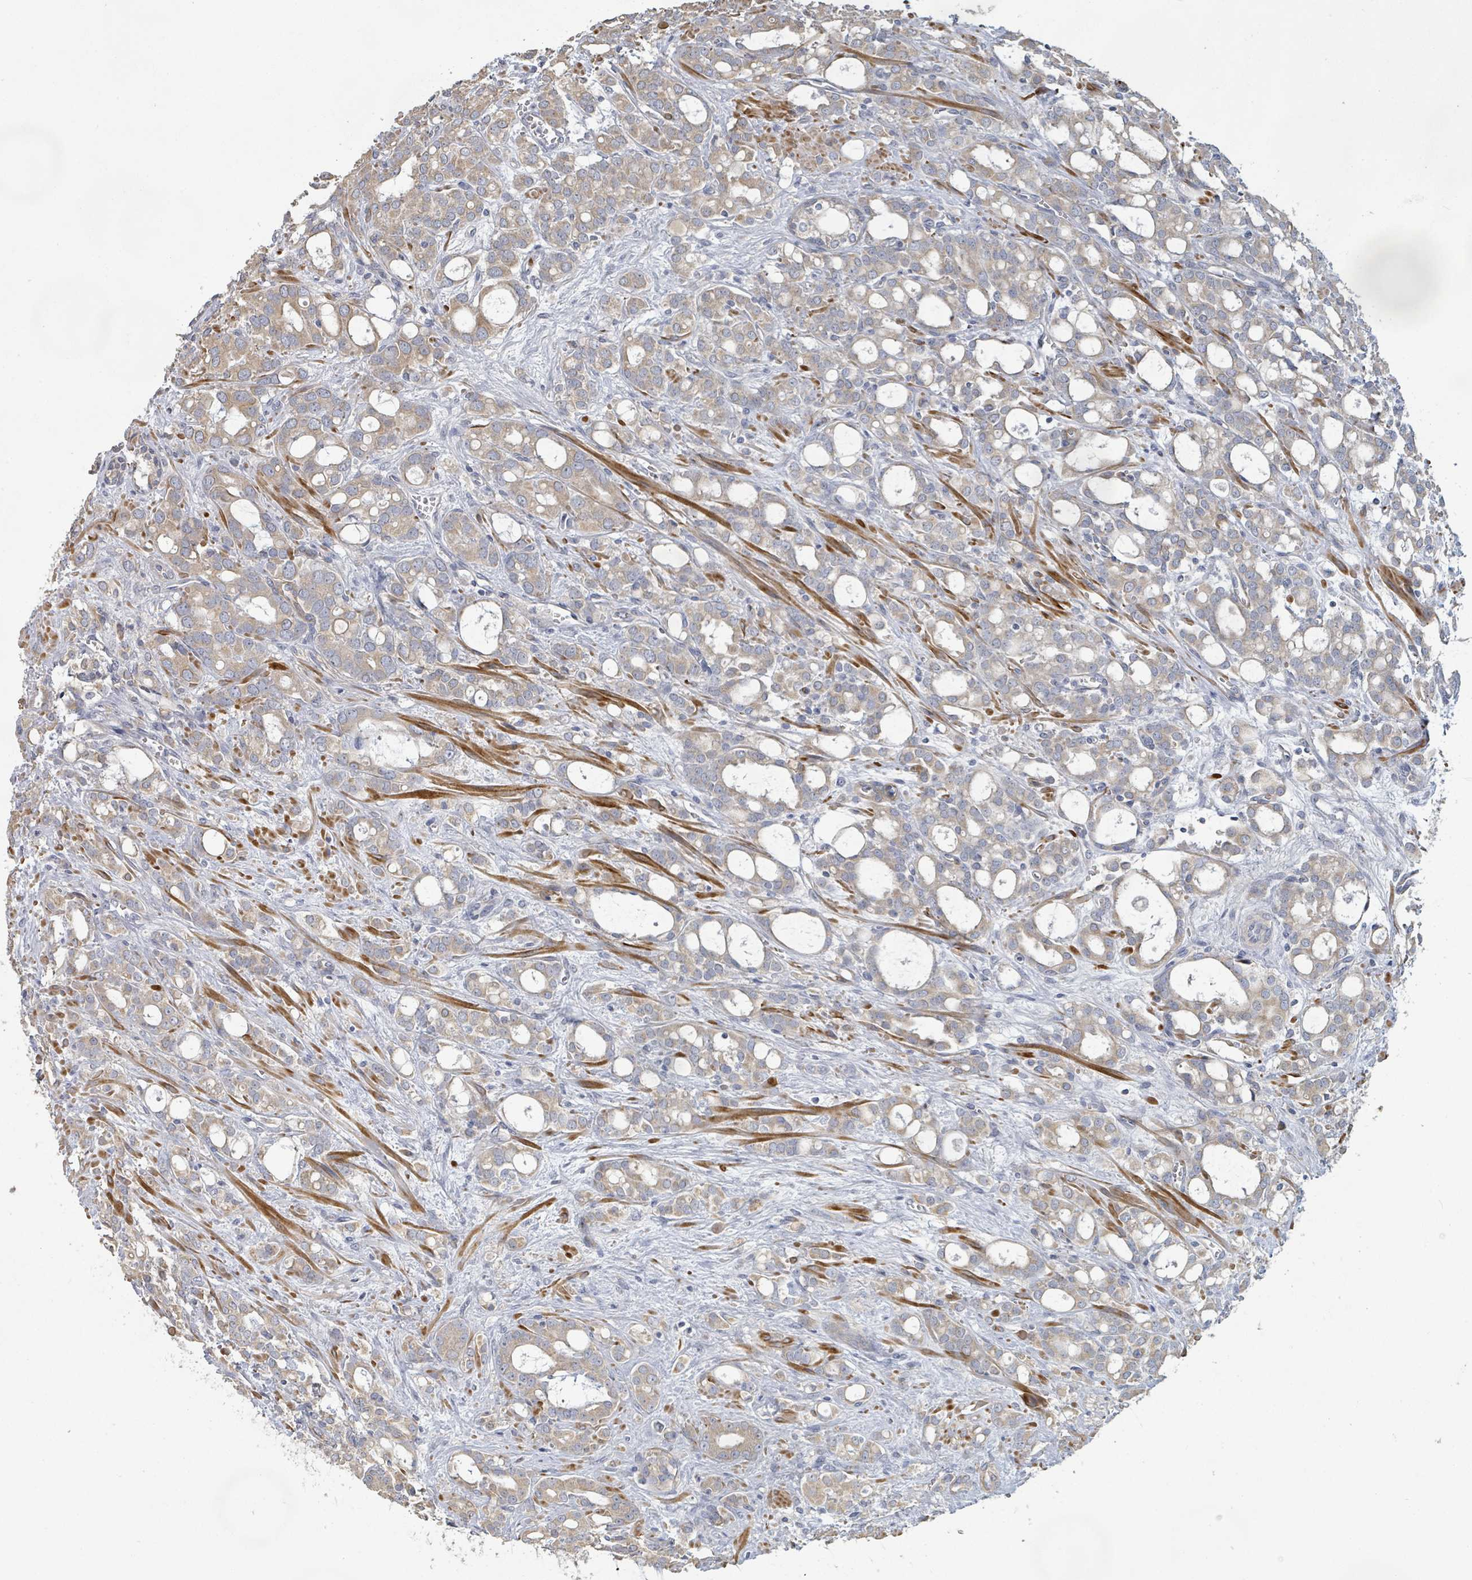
{"staining": {"intensity": "weak", "quantity": "25%-75%", "location": "cytoplasmic/membranous"}, "tissue": "prostate cancer", "cell_type": "Tumor cells", "image_type": "cancer", "snomed": [{"axis": "morphology", "description": "Adenocarcinoma, High grade"}, {"axis": "topography", "description": "Prostate"}], "caption": "Weak cytoplasmic/membranous staining is seen in approximately 25%-75% of tumor cells in prostate cancer.", "gene": "KCNS2", "patient": {"sex": "male", "age": 72}}